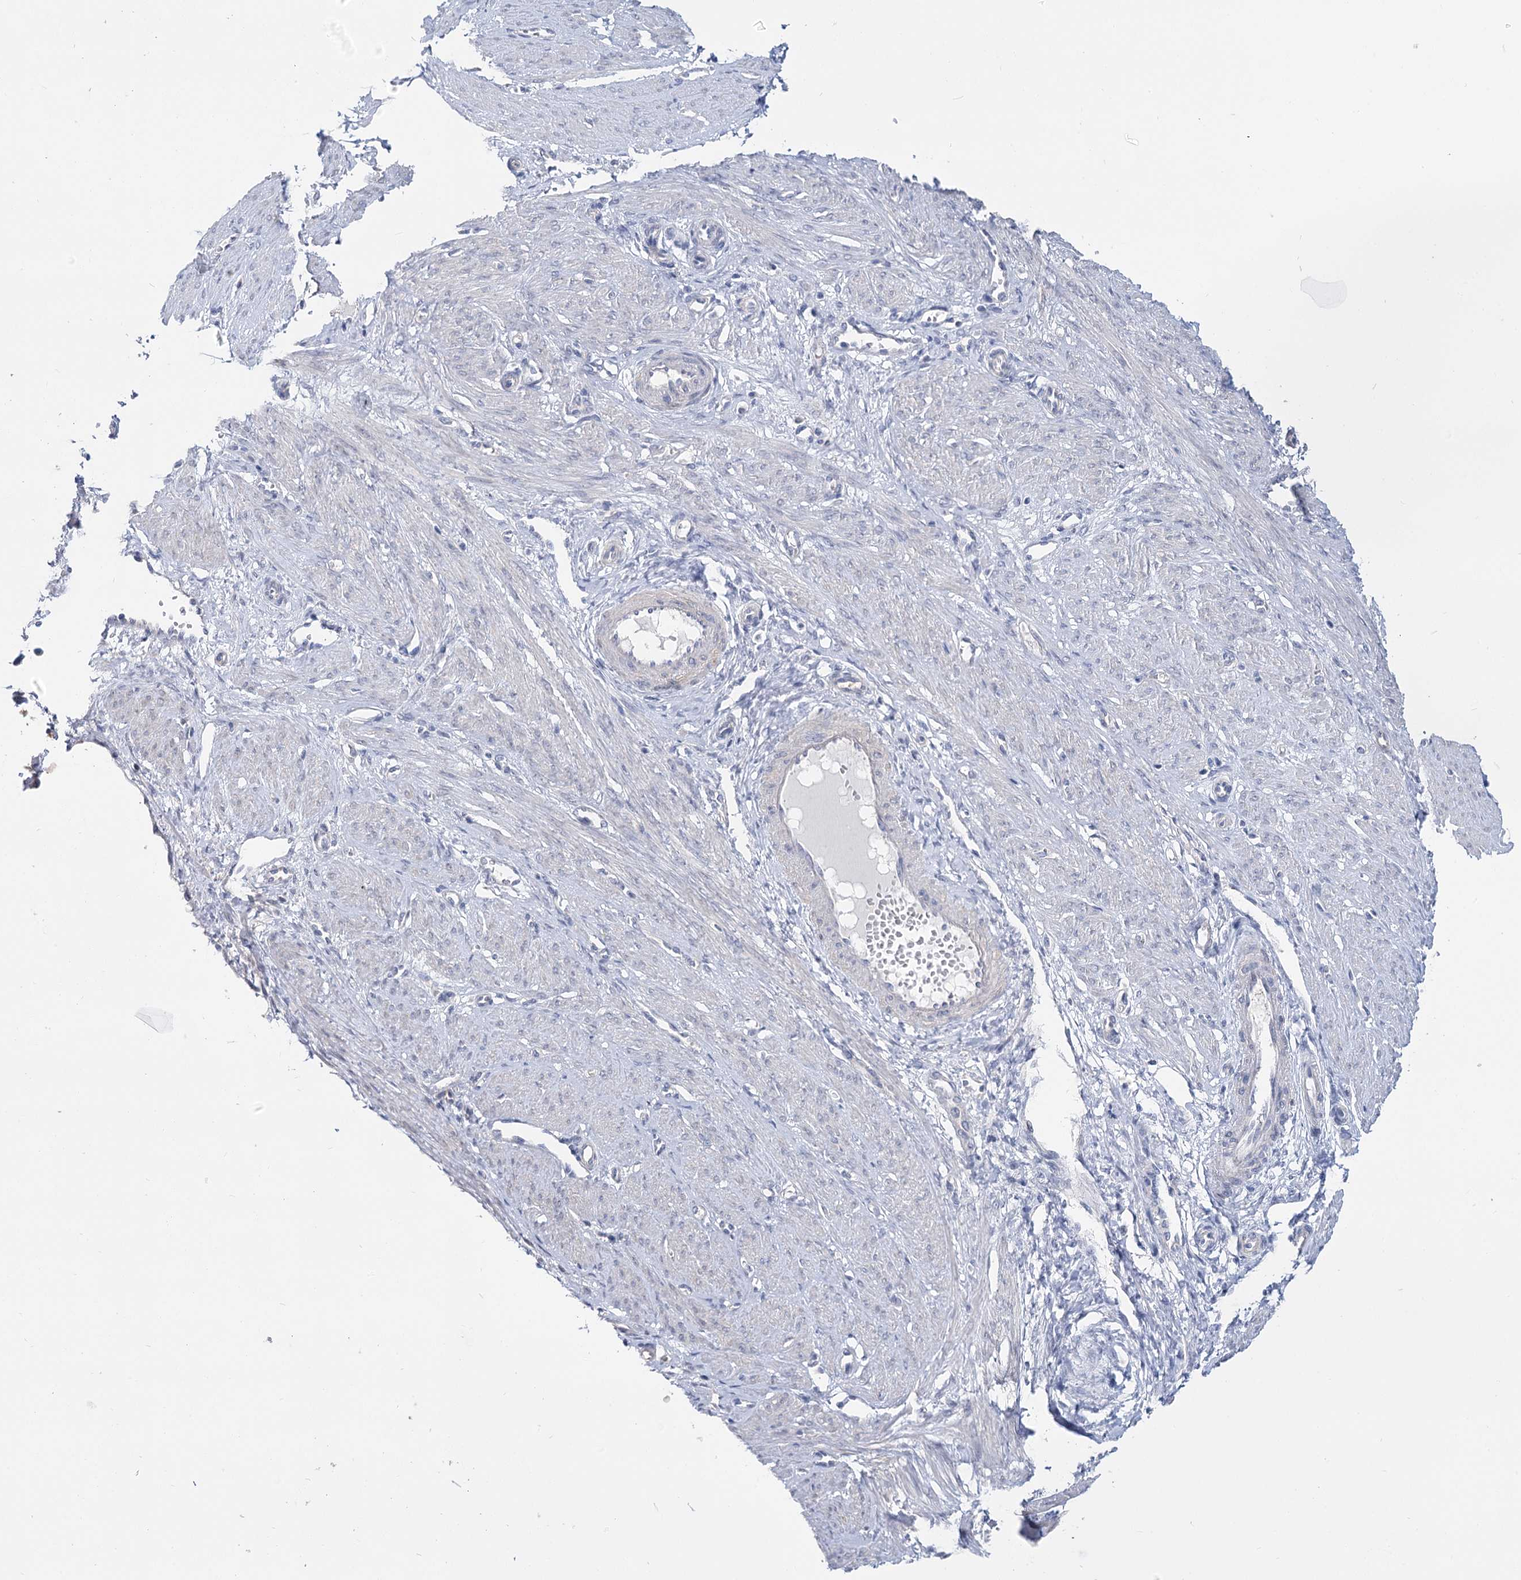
{"staining": {"intensity": "negative", "quantity": "none", "location": "none"}, "tissue": "endometrium", "cell_type": "Cells in endometrial stroma", "image_type": "normal", "snomed": [{"axis": "morphology", "description": "Normal tissue, NOS"}, {"axis": "topography", "description": "Endometrium"}], "caption": "Immunohistochemistry (IHC) of unremarkable human endometrium demonstrates no positivity in cells in endometrial stroma. (Brightfield microscopy of DAB (3,3'-diaminobenzidine) immunohistochemistry at high magnification).", "gene": "UGP2", "patient": {"sex": "female", "age": 33}}